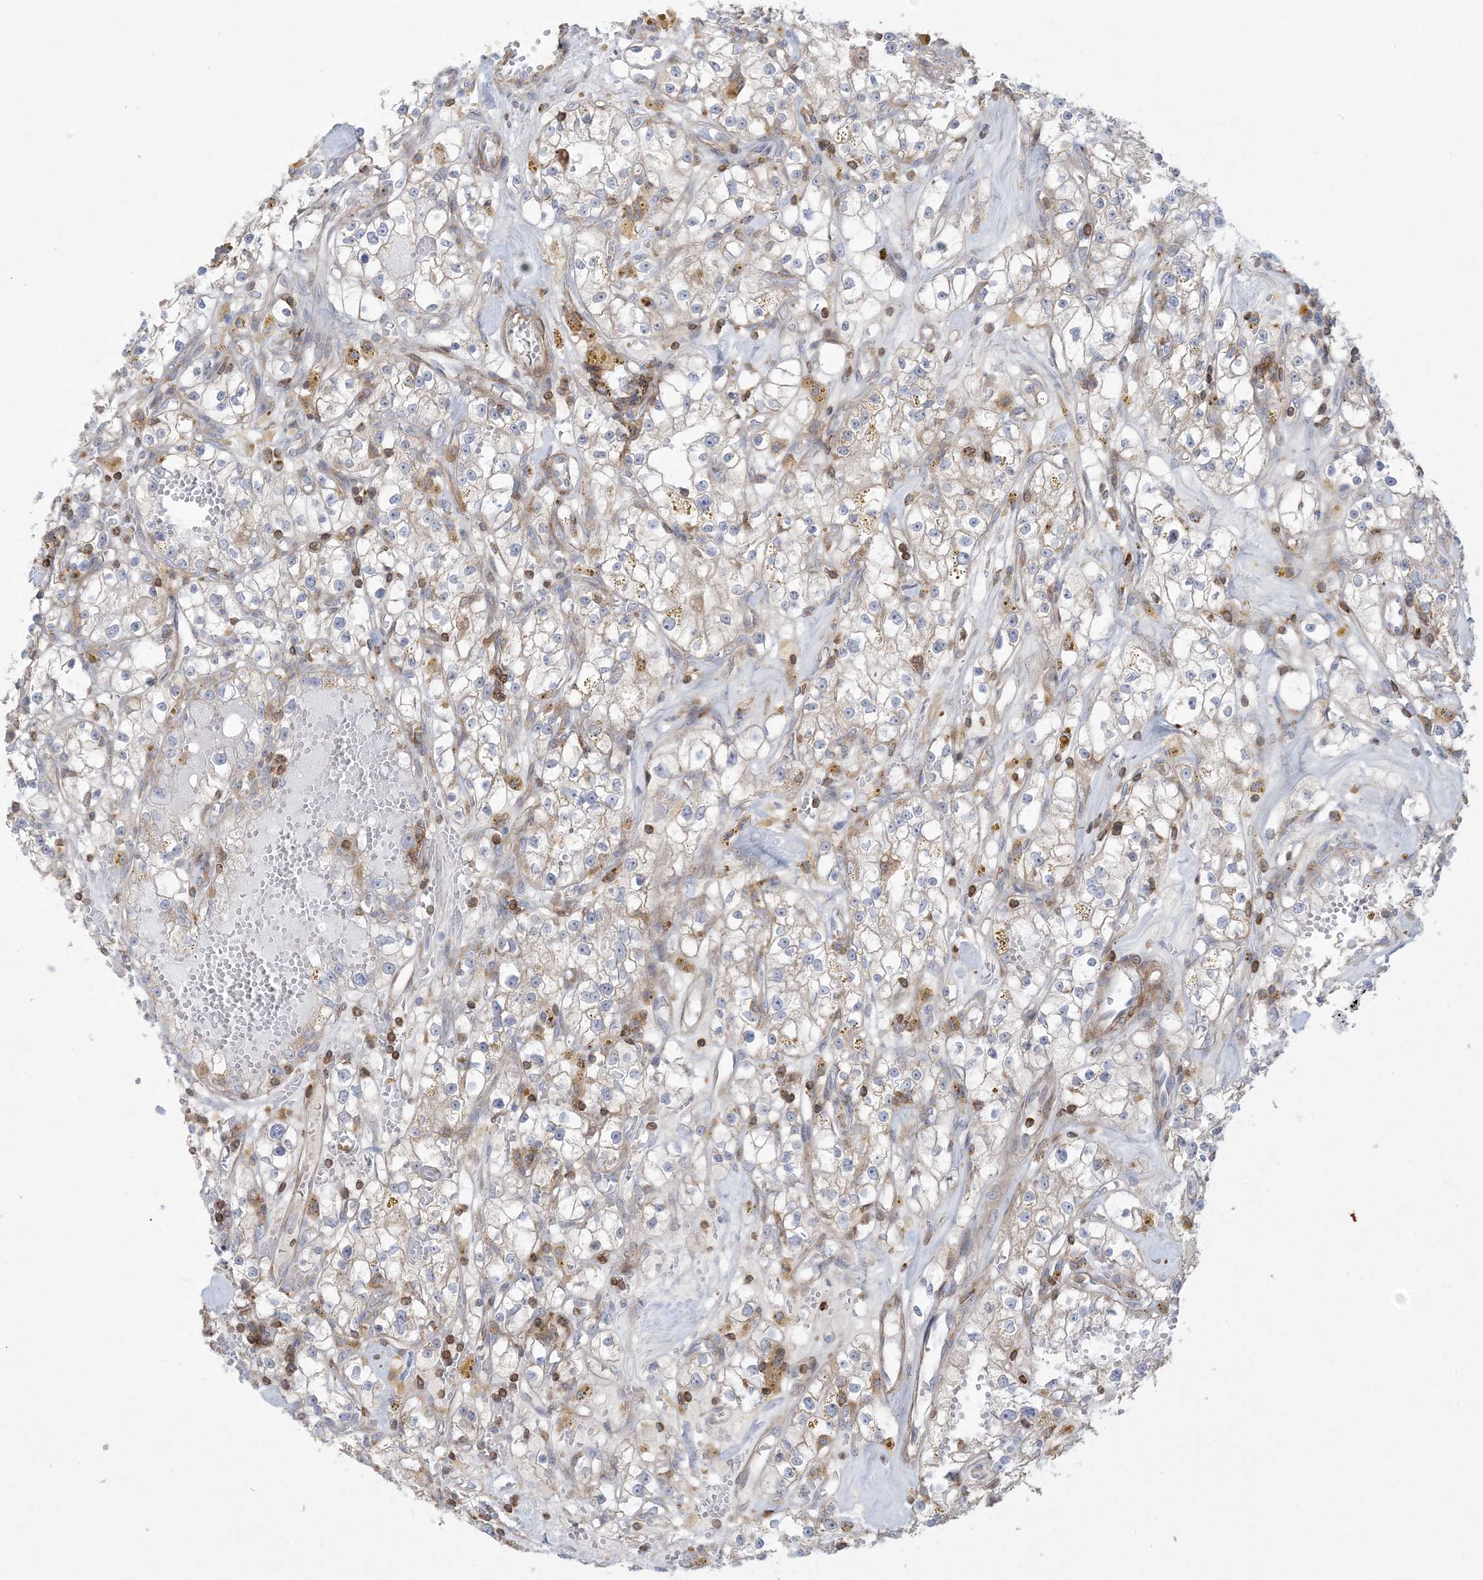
{"staining": {"intensity": "weak", "quantity": "<25%", "location": "cytoplasmic/membranous"}, "tissue": "renal cancer", "cell_type": "Tumor cells", "image_type": "cancer", "snomed": [{"axis": "morphology", "description": "Adenocarcinoma, NOS"}, {"axis": "topography", "description": "Kidney"}], "caption": "Renal cancer (adenocarcinoma) was stained to show a protein in brown. There is no significant expression in tumor cells.", "gene": "ARHGAP30", "patient": {"sex": "male", "age": 56}}